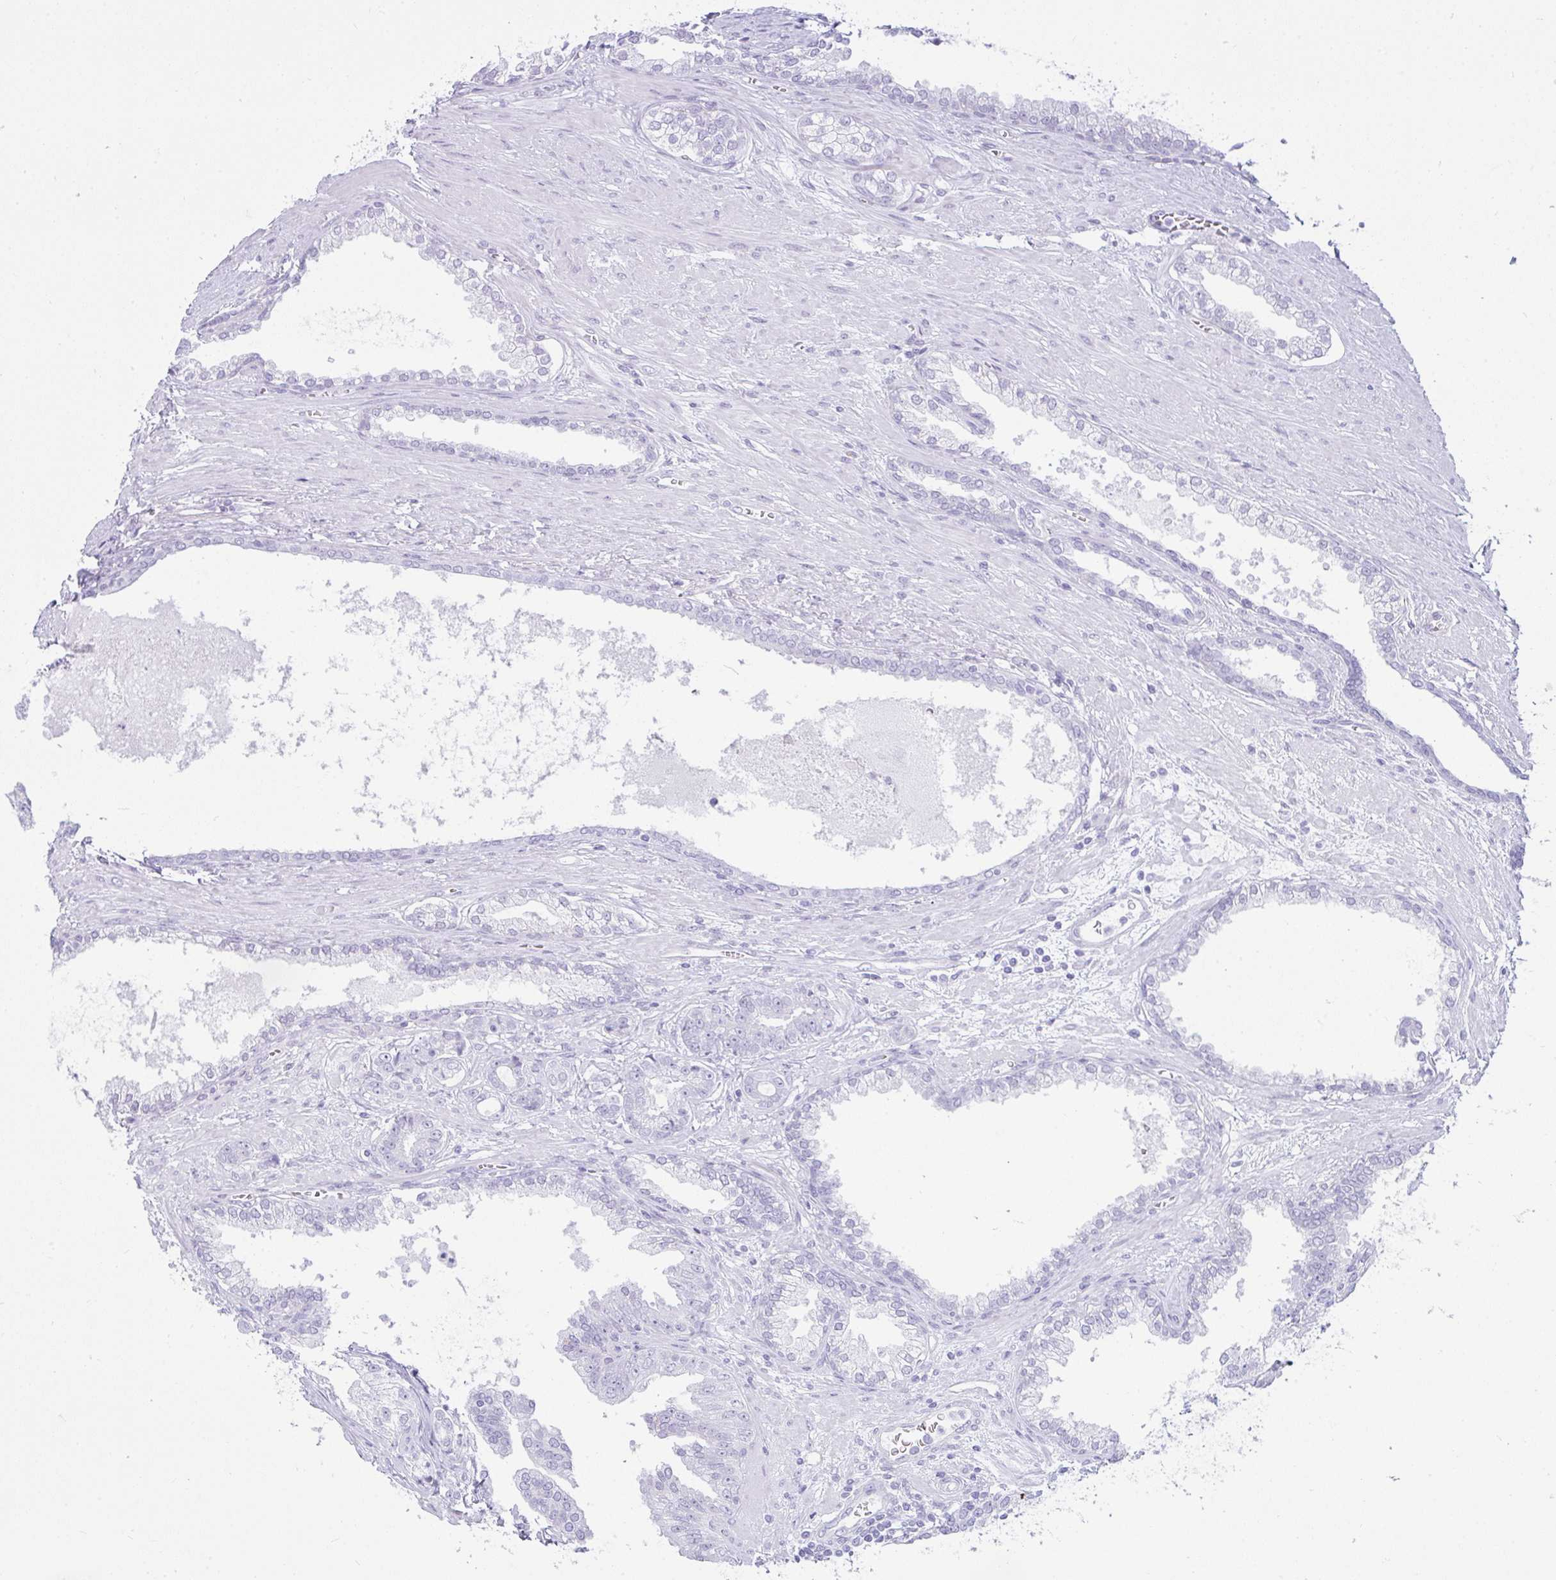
{"staining": {"intensity": "negative", "quantity": "none", "location": "none"}, "tissue": "prostate cancer", "cell_type": "Tumor cells", "image_type": "cancer", "snomed": [{"axis": "morphology", "description": "Adenocarcinoma, Low grade"}, {"axis": "topography", "description": "Prostate"}], "caption": "Protein analysis of prostate cancer reveals no significant positivity in tumor cells.", "gene": "RASL10A", "patient": {"sex": "male", "age": 61}}